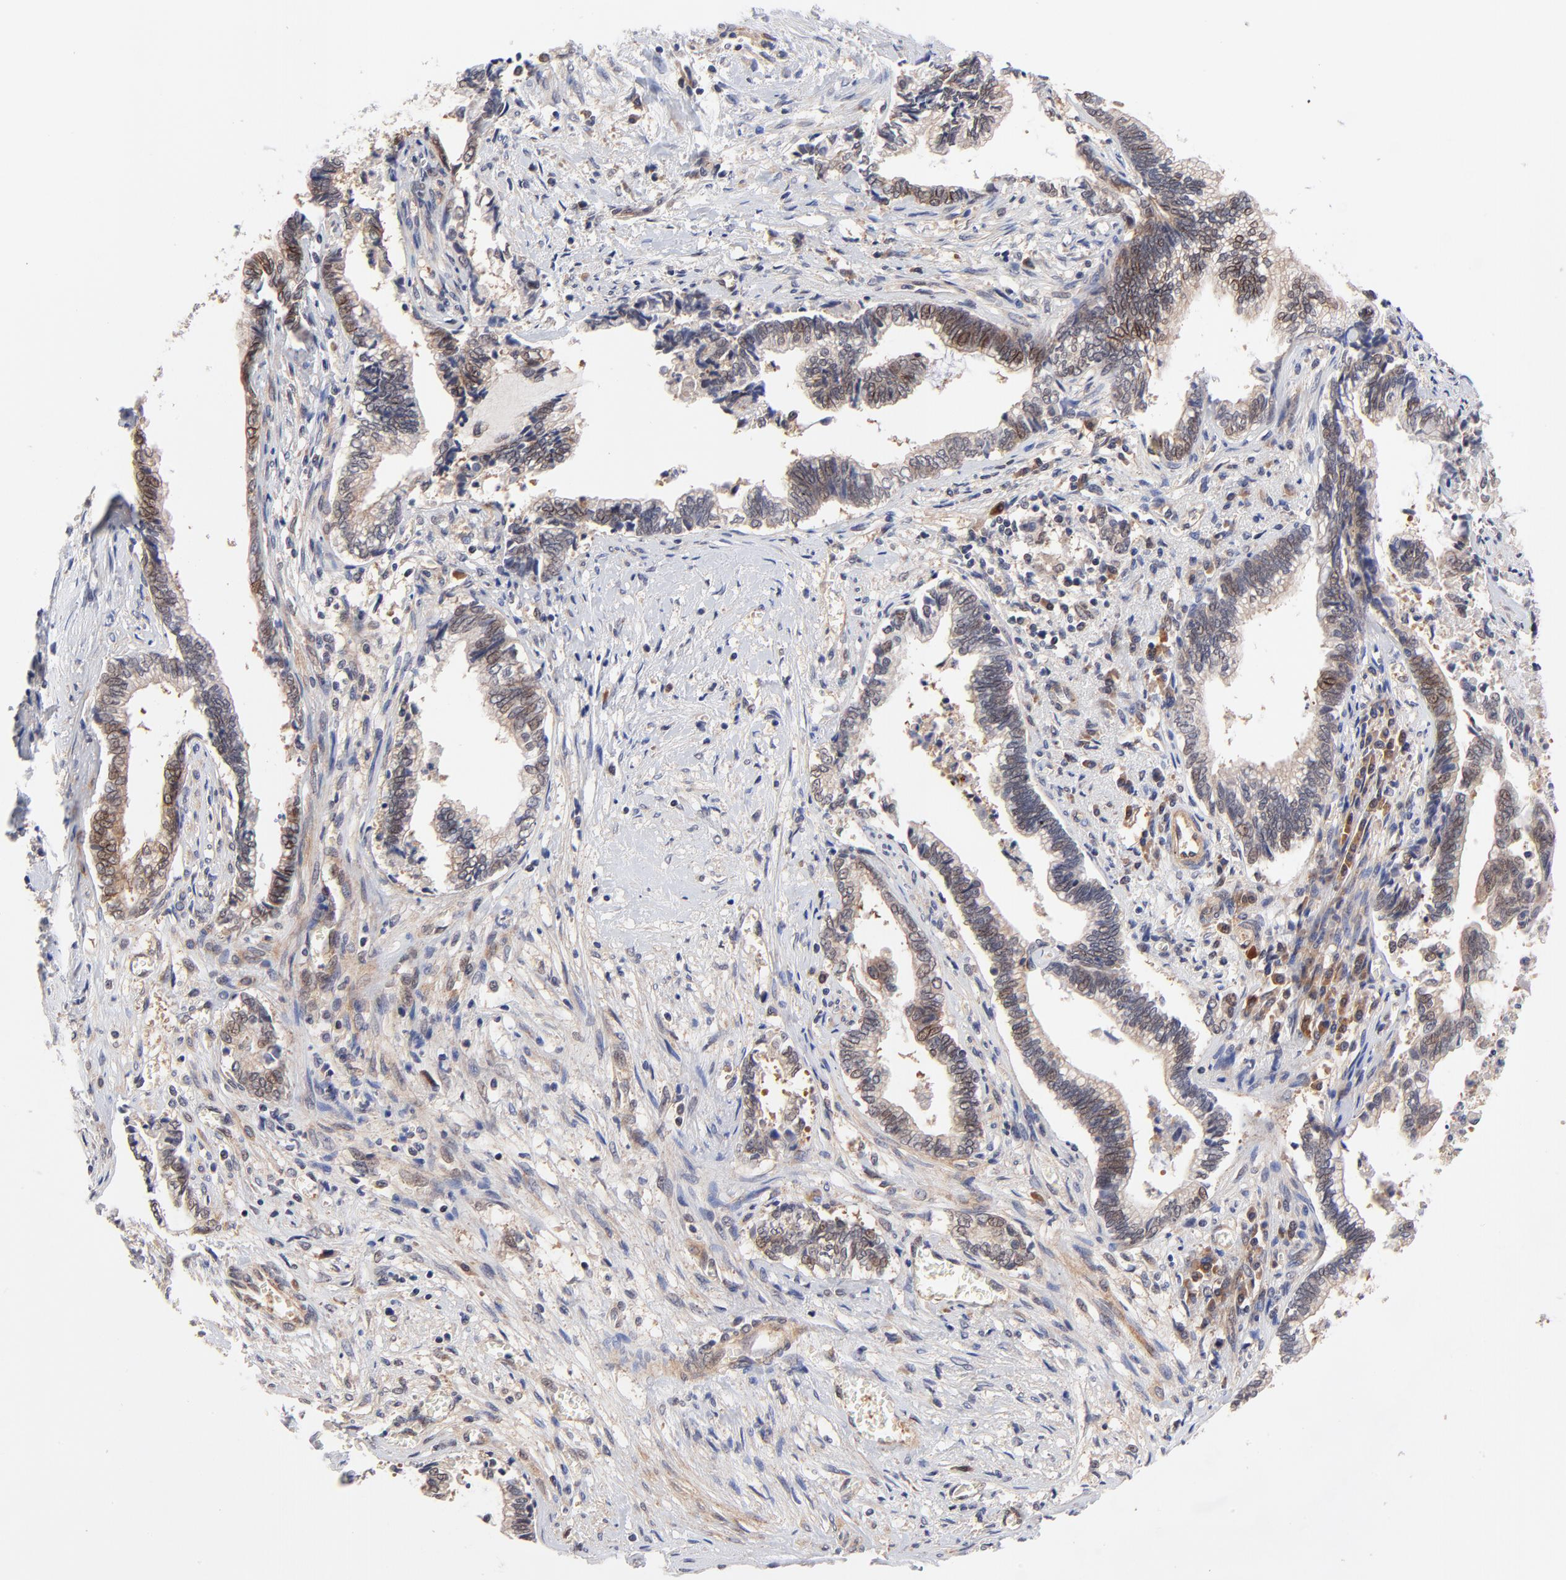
{"staining": {"intensity": "moderate", "quantity": "25%-75%", "location": "cytoplasmic/membranous,nuclear"}, "tissue": "liver cancer", "cell_type": "Tumor cells", "image_type": "cancer", "snomed": [{"axis": "morphology", "description": "Cholangiocarcinoma"}, {"axis": "topography", "description": "Liver"}], "caption": "Liver cholangiocarcinoma stained with a protein marker reveals moderate staining in tumor cells.", "gene": "TXNL1", "patient": {"sex": "male", "age": 57}}